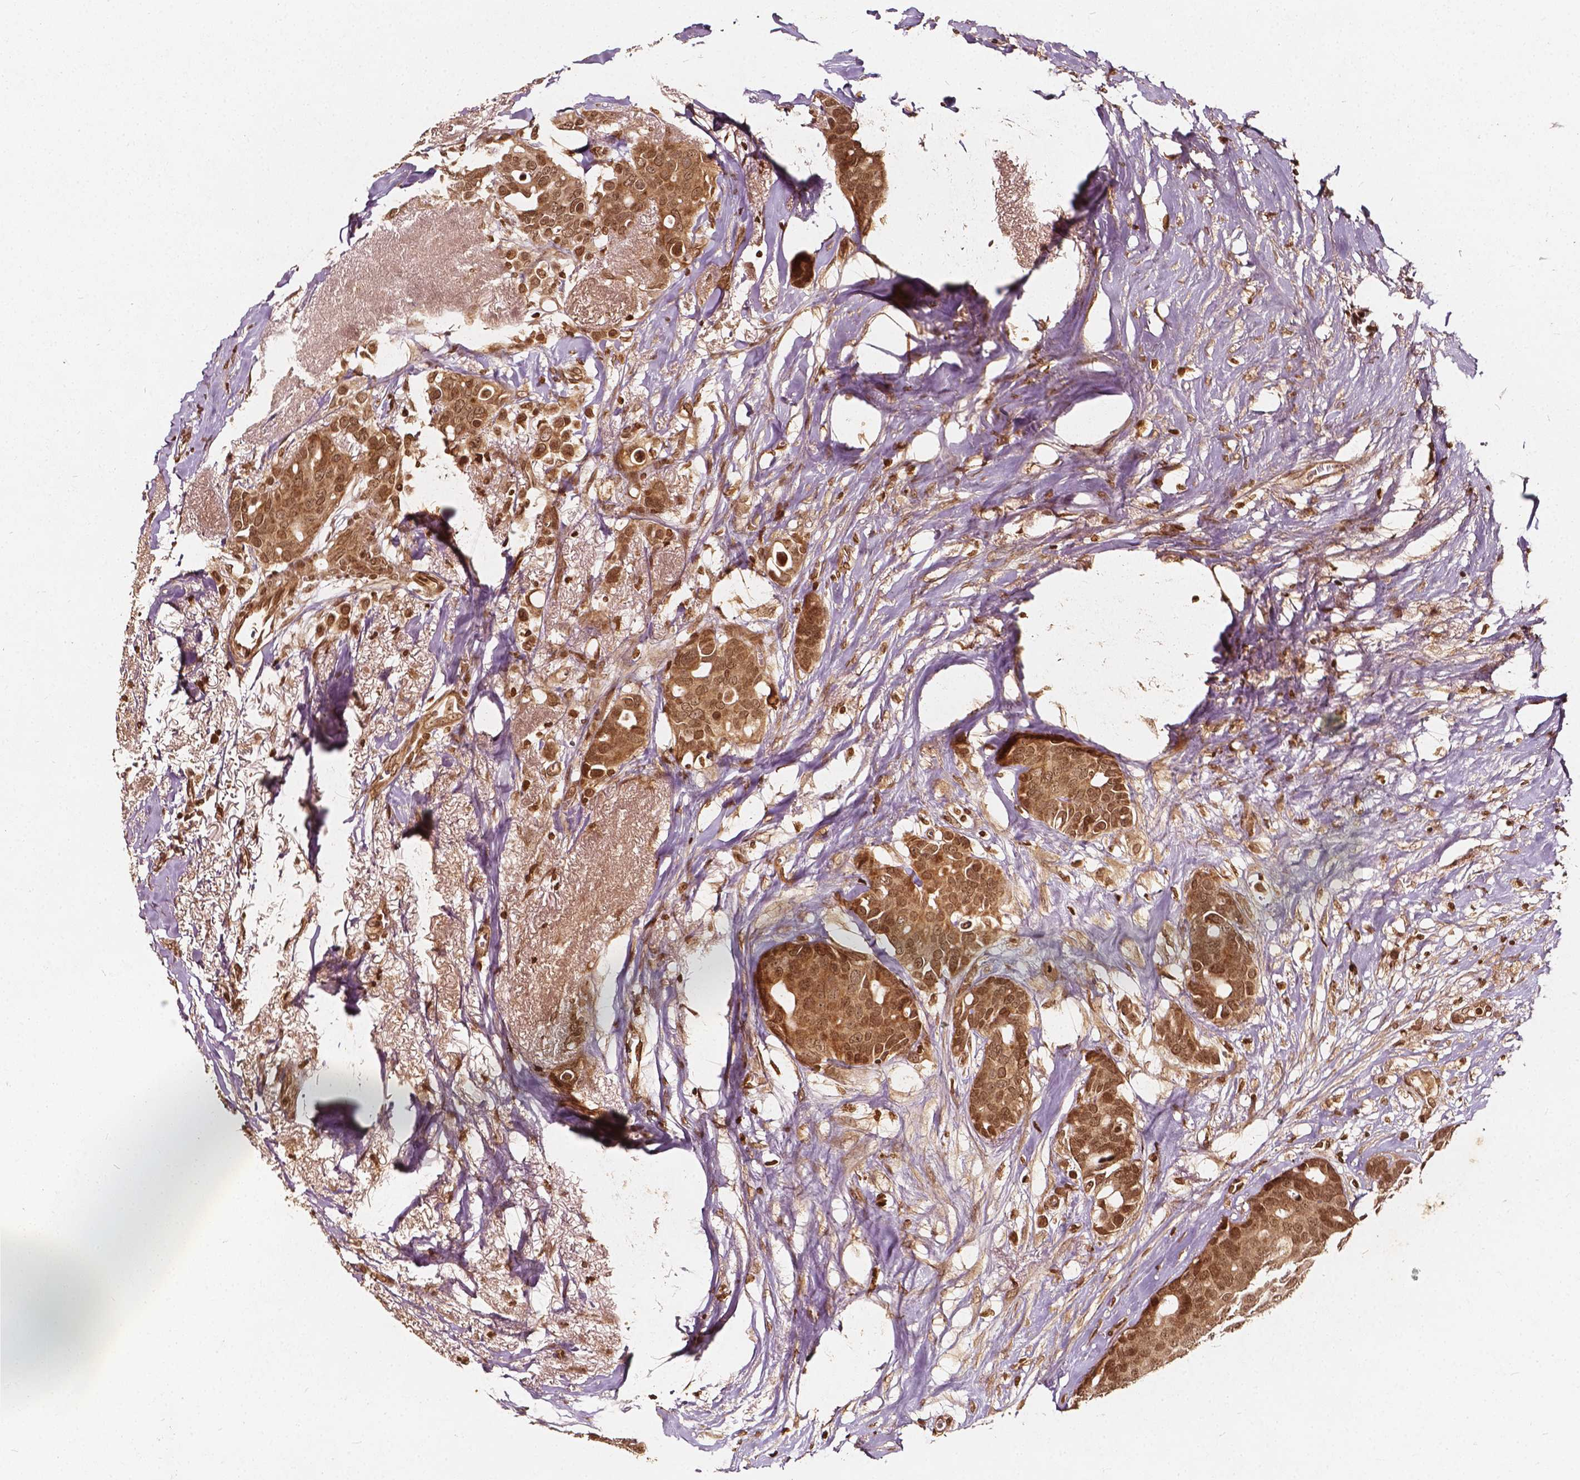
{"staining": {"intensity": "moderate", "quantity": ">75%", "location": "cytoplasmic/membranous,nuclear"}, "tissue": "breast cancer", "cell_type": "Tumor cells", "image_type": "cancer", "snomed": [{"axis": "morphology", "description": "Duct carcinoma"}, {"axis": "topography", "description": "Breast"}], "caption": "Brown immunohistochemical staining in human breast cancer (intraductal carcinoma) demonstrates moderate cytoplasmic/membranous and nuclear staining in about >75% of tumor cells.", "gene": "H3C14", "patient": {"sex": "female", "age": 54}}